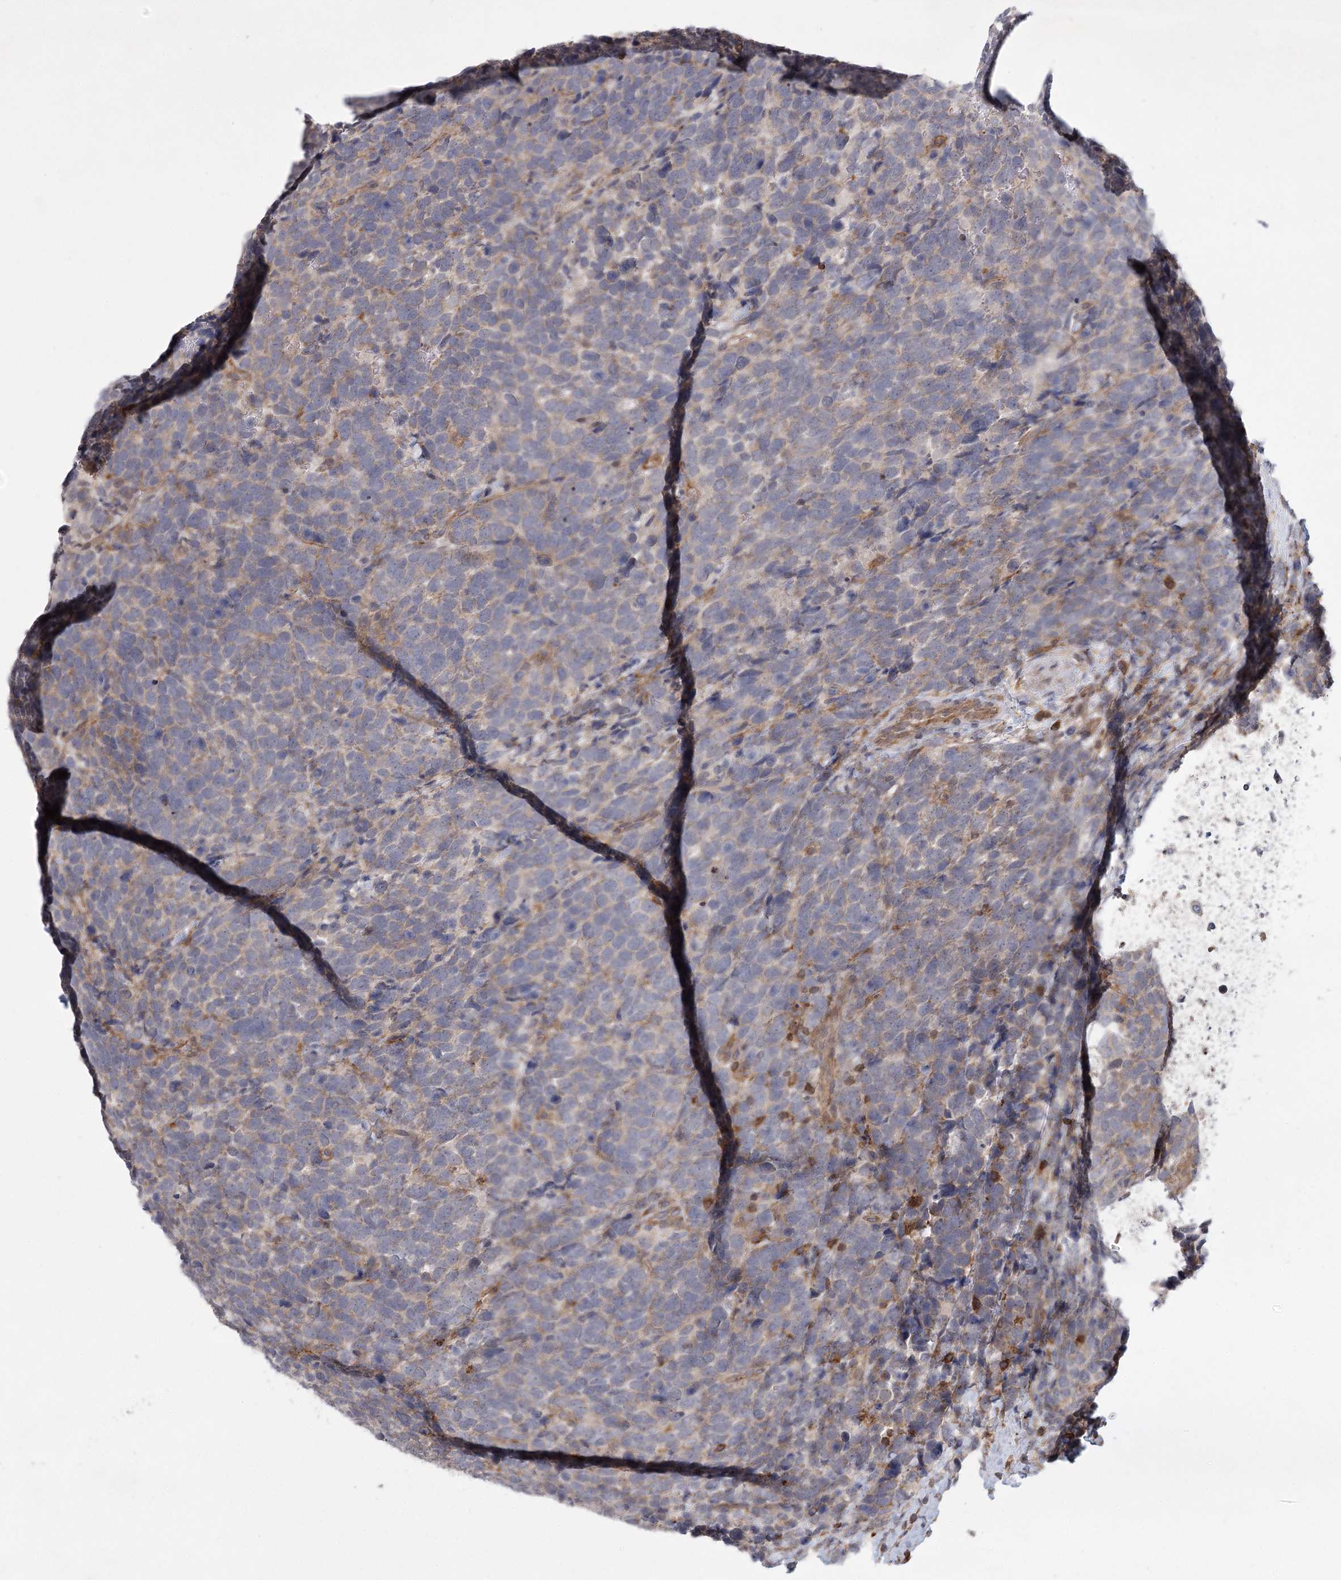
{"staining": {"intensity": "negative", "quantity": "none", "location": "none"}, "tissue": "urothelial cancer", "cell_type": "Tumor cells", "image_type": "cancer", "snomed": [{"axis": "morphology", "description": "Urothelial carcinoma, High grade"}, {"axis": "topography", "description": "Urinary bladder"}], "caption": "Immunohistochemistry photomicrograph of neoplastic tissue: high-grade urothelial carcinoma stained with DAB shows no significant protein staining in tumor cells. (Brightfield microscopy of DAB IHC at high magnification).", "gene": "MEPE", "patient": {"sex": "female", "age": 82}}